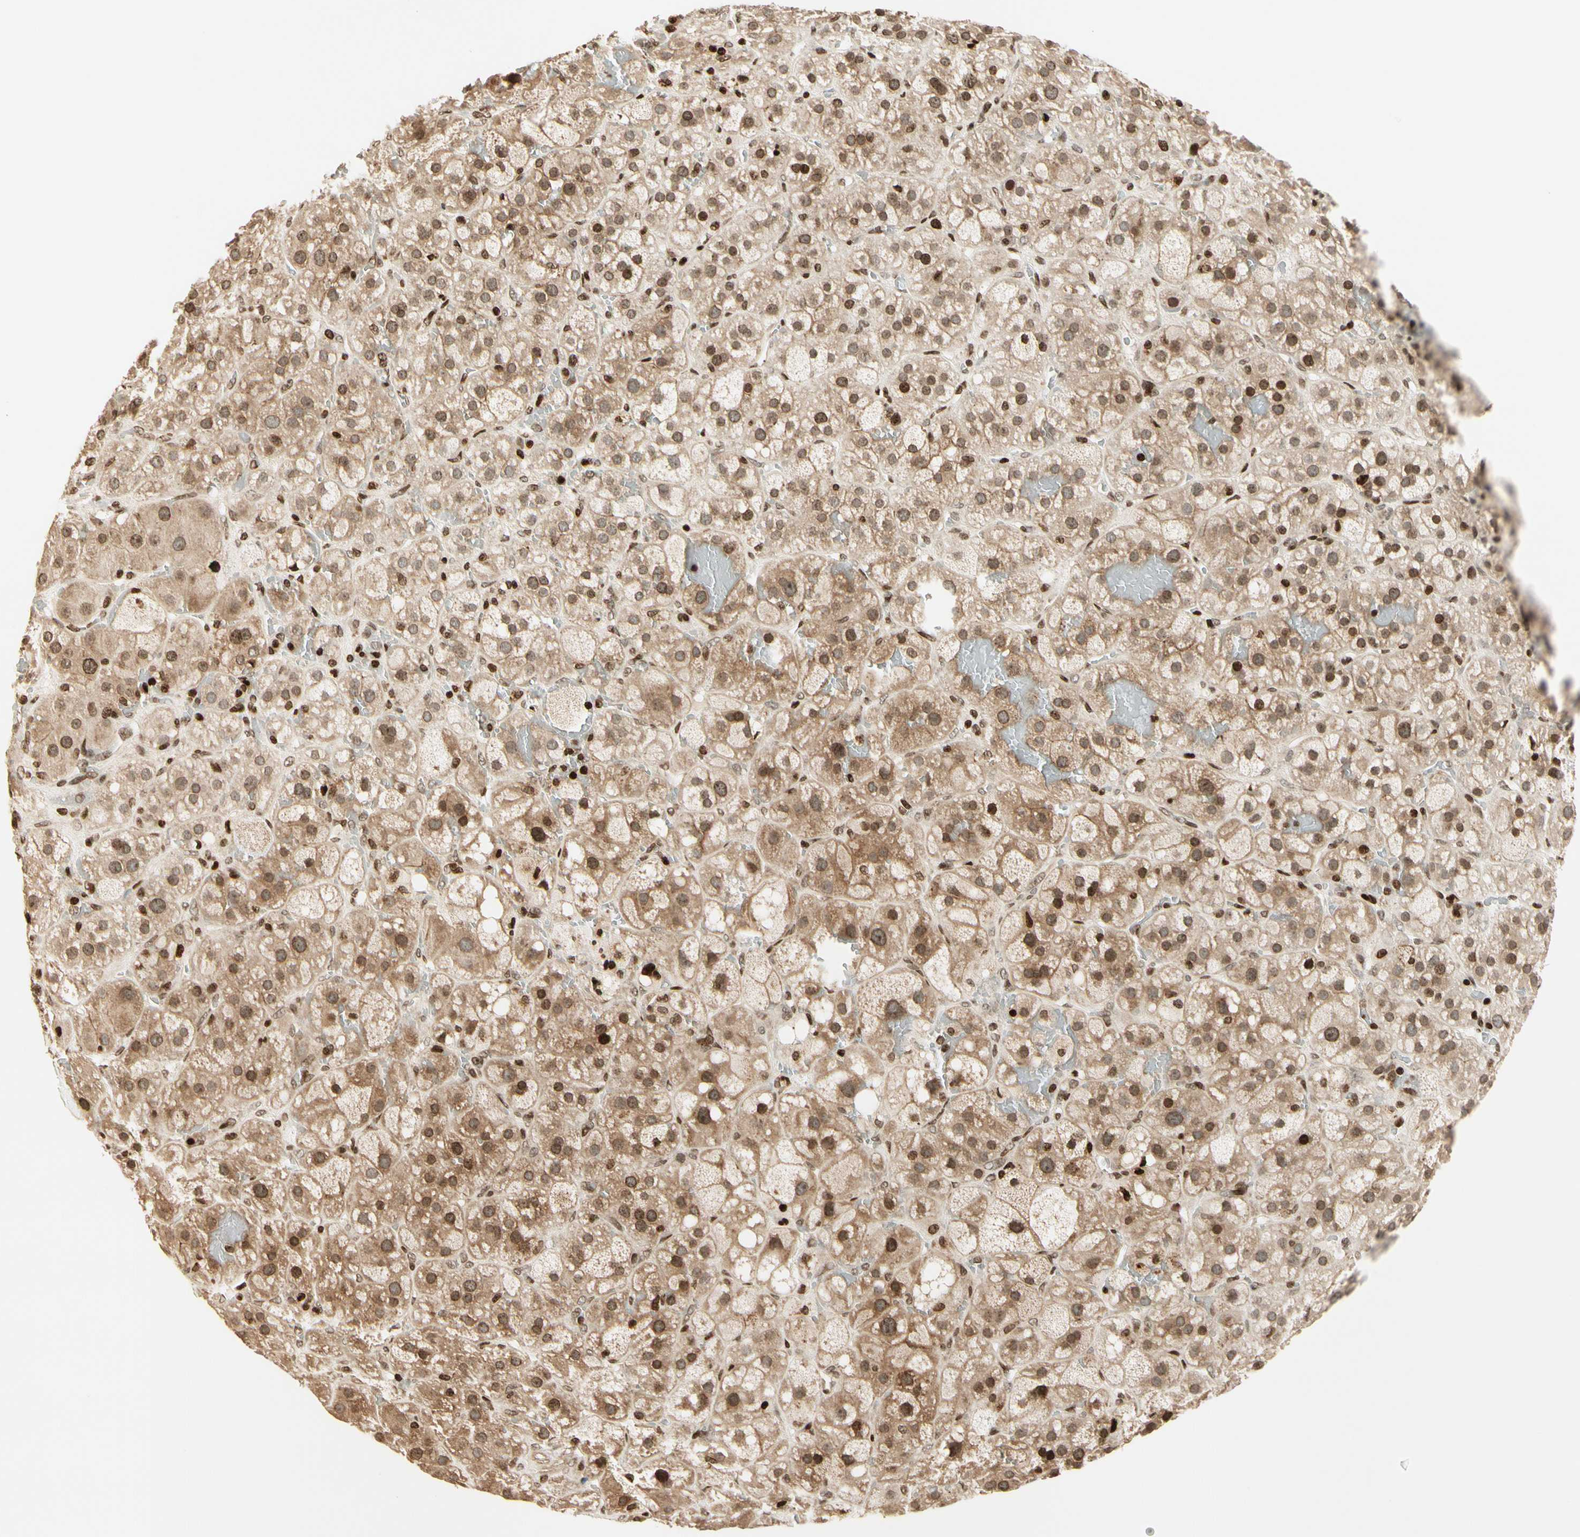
{"staining": {"intensity": "moderate", "quantity": ">75%", "location": "cytoplasmic/membranous,nuclear"}, "tissue": "adrenal gland", "cell_type": "Glandular cells", "image_type": "normal", "snomed": [{"axis": "morphology", "description": "Normal tissue, NOS"}, {"axis": "topography", "description": "Adrenal gland"}], "caption": "Adrenal gland stained for a protein exhibits moderate cytoplasmic/membranous,nuclear positivity in glandular cells. The staining was performed using DAB, with brown indicating positive protein expression. Nuclei are stained blue with hematoxylin.", "gene": "TSHZ3", "patient": {"sex": "female", "age": 47}}